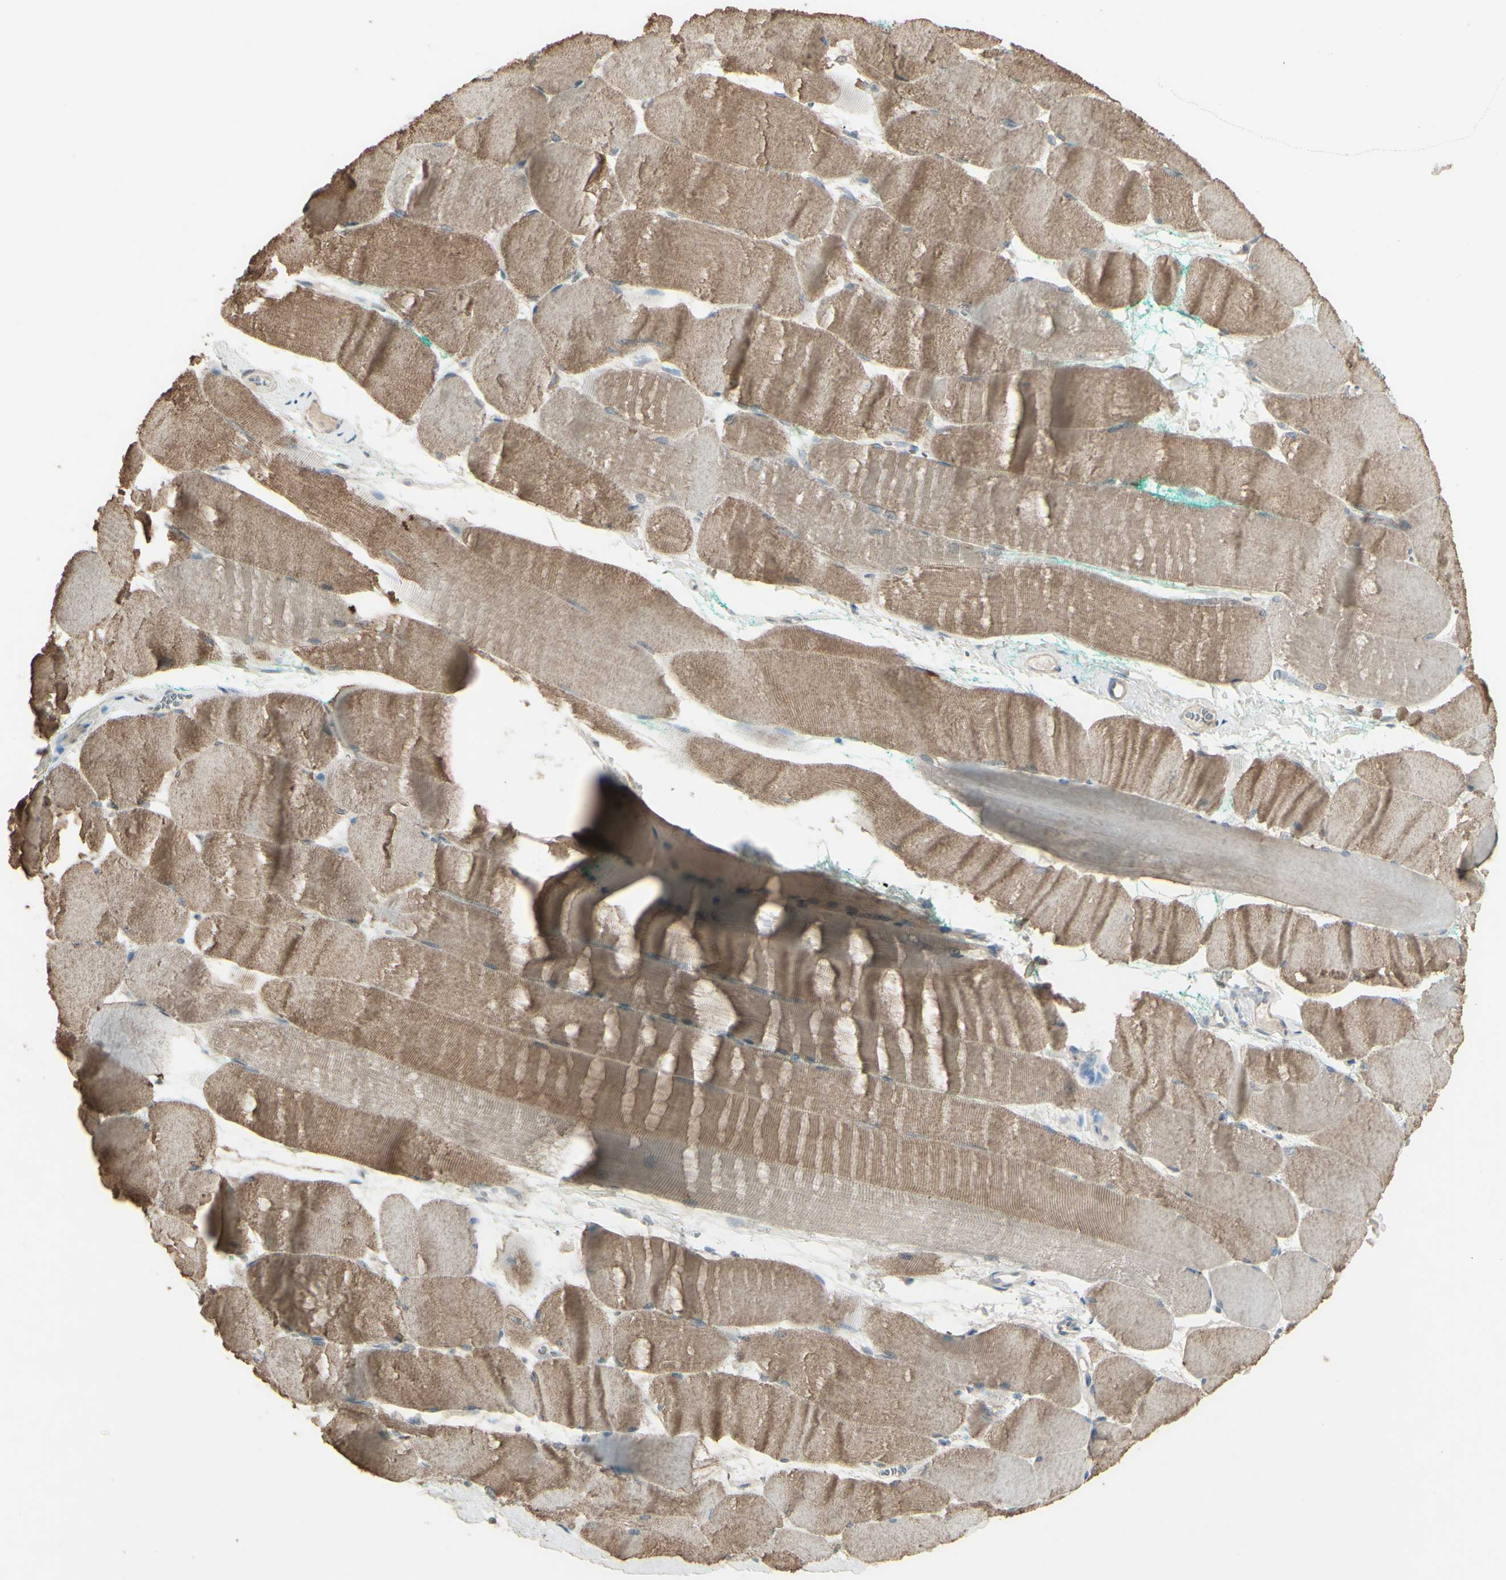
{"staining": {"intensity": "moderate", "quantity": ">75%", "location": "cytoplasmic/membranous"}, "tissue": "skeletal muscle", "cell_type": "Myocytes", "image_type": "normal", "snomed": [{"axis": "morphology", "description": "Normal tissue, NOS"}, {"axis": "morphology", "description": "Squamous cell carcinoma, NOS"}, {"axis": "topography", "description": "Skeletal muscle"}], "caption": "Immunohistochemistry (DAB (3,3'-diaminobenzidine)) staining of normal human skeletal muscle demonstrates moderate cytoplasmic/membranous protein positivity in approximately >75% of myocytes. The protein of interest is stained brown, and the nuclei are stained in blue (DAB (3,3'-diaminobenzidine) IHC with brightfield microscopy, high magnification).", "gene": "TIMM21", "patient": {"sex": "male", "age": 51}}